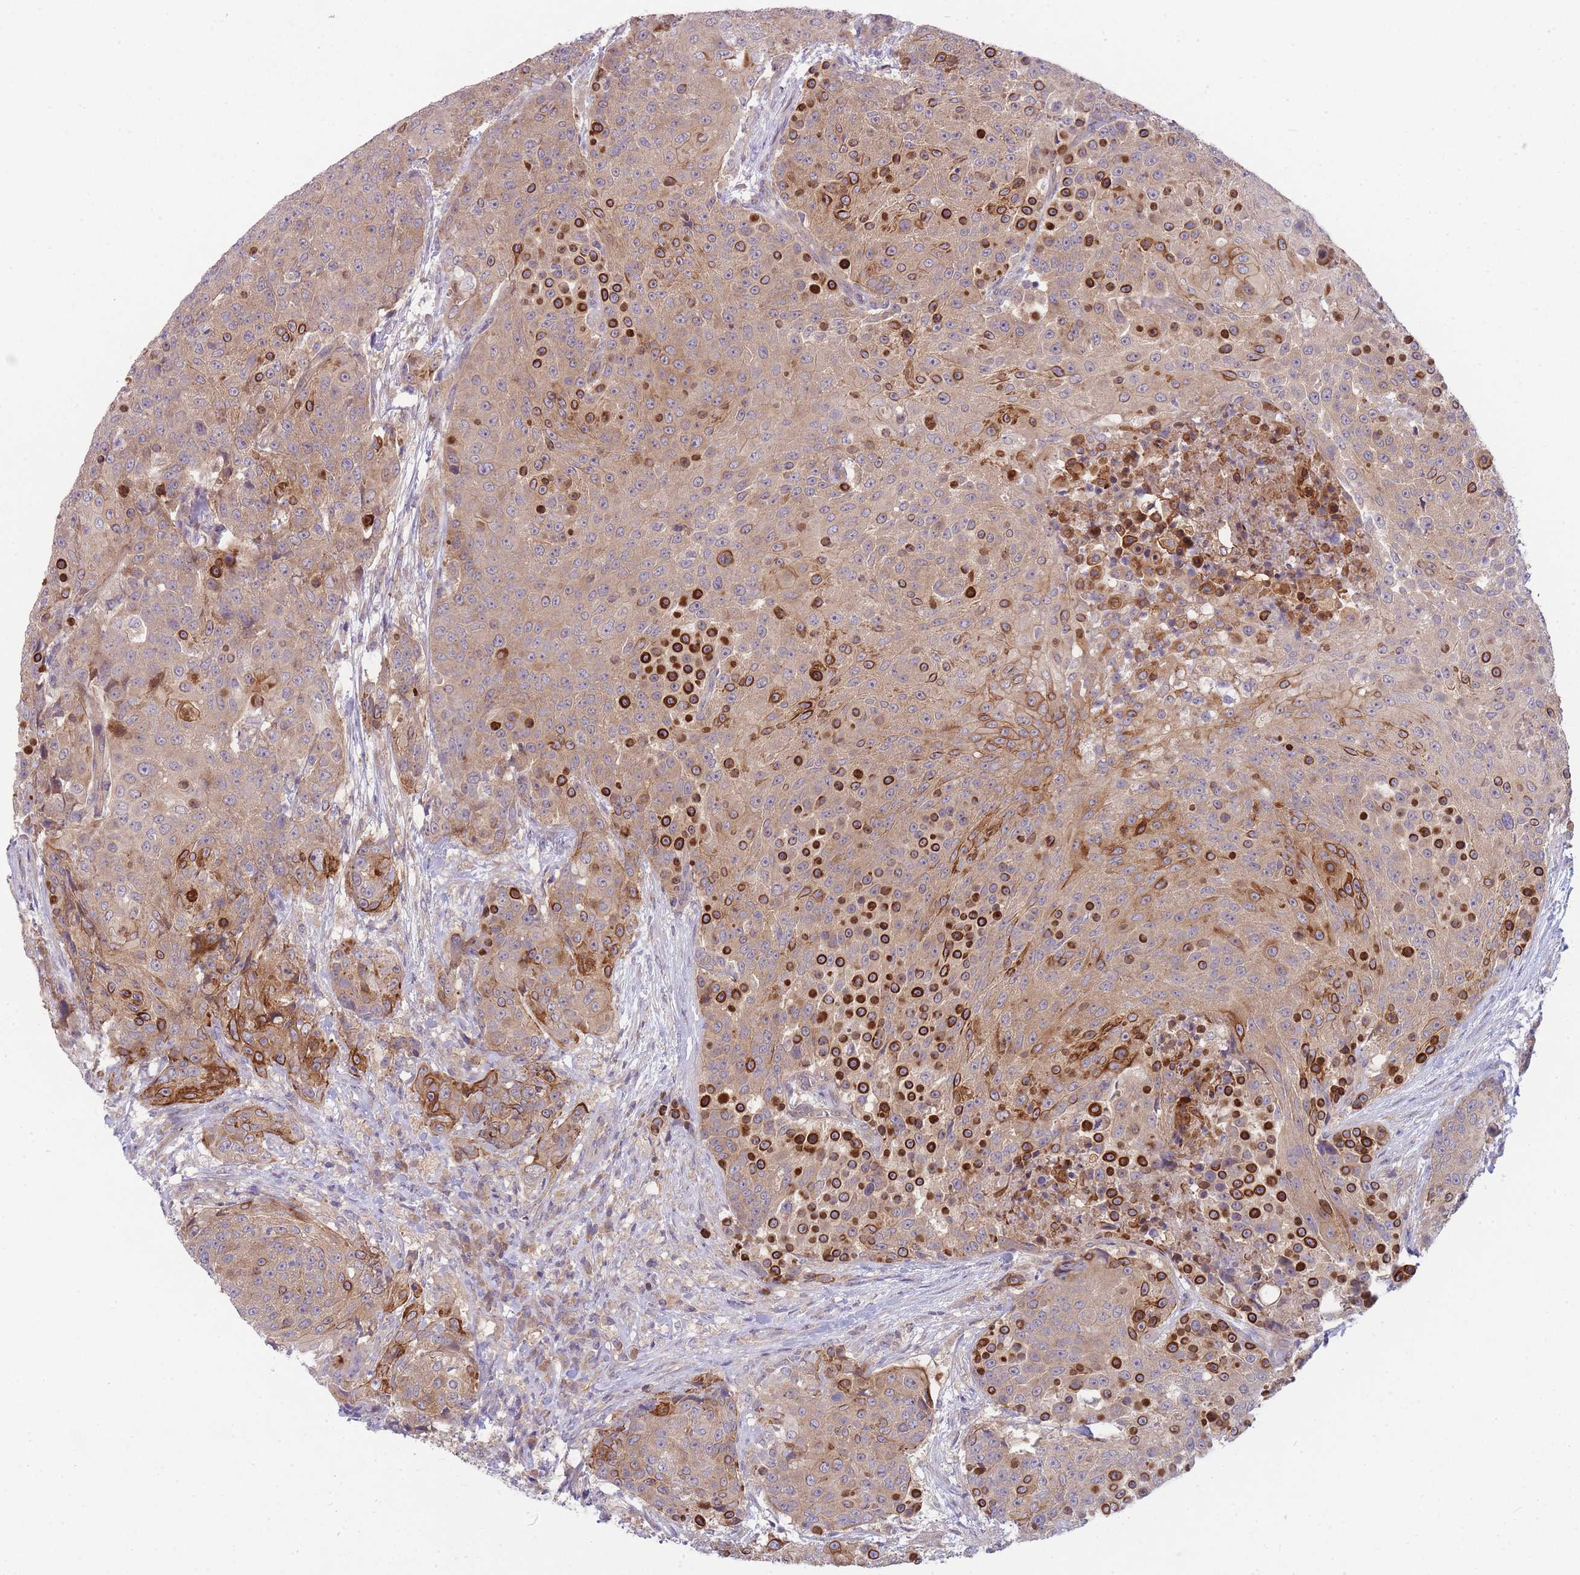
{"staining": {"intensity": "strong", "quantity": "<25%", "location": "cytoplasmic/membranous"}, "tissue": "urothelial cancer", "cell_type": "Tumor cells", "image_type": "cancer", "snomed": [{"axis": "morphology", "description": "Urothelial carcinoma, High grade"}, {"axis": "topography", "description": "Urinary bladder"}], "caption": "Immunohistochemical staining of urothelial cancer displays strong cytoplasmic/membranous protein positivity in about <25% of tumor cells.", "gene": "PFDN6", "patient": {"sex": "female", "age": 63}}